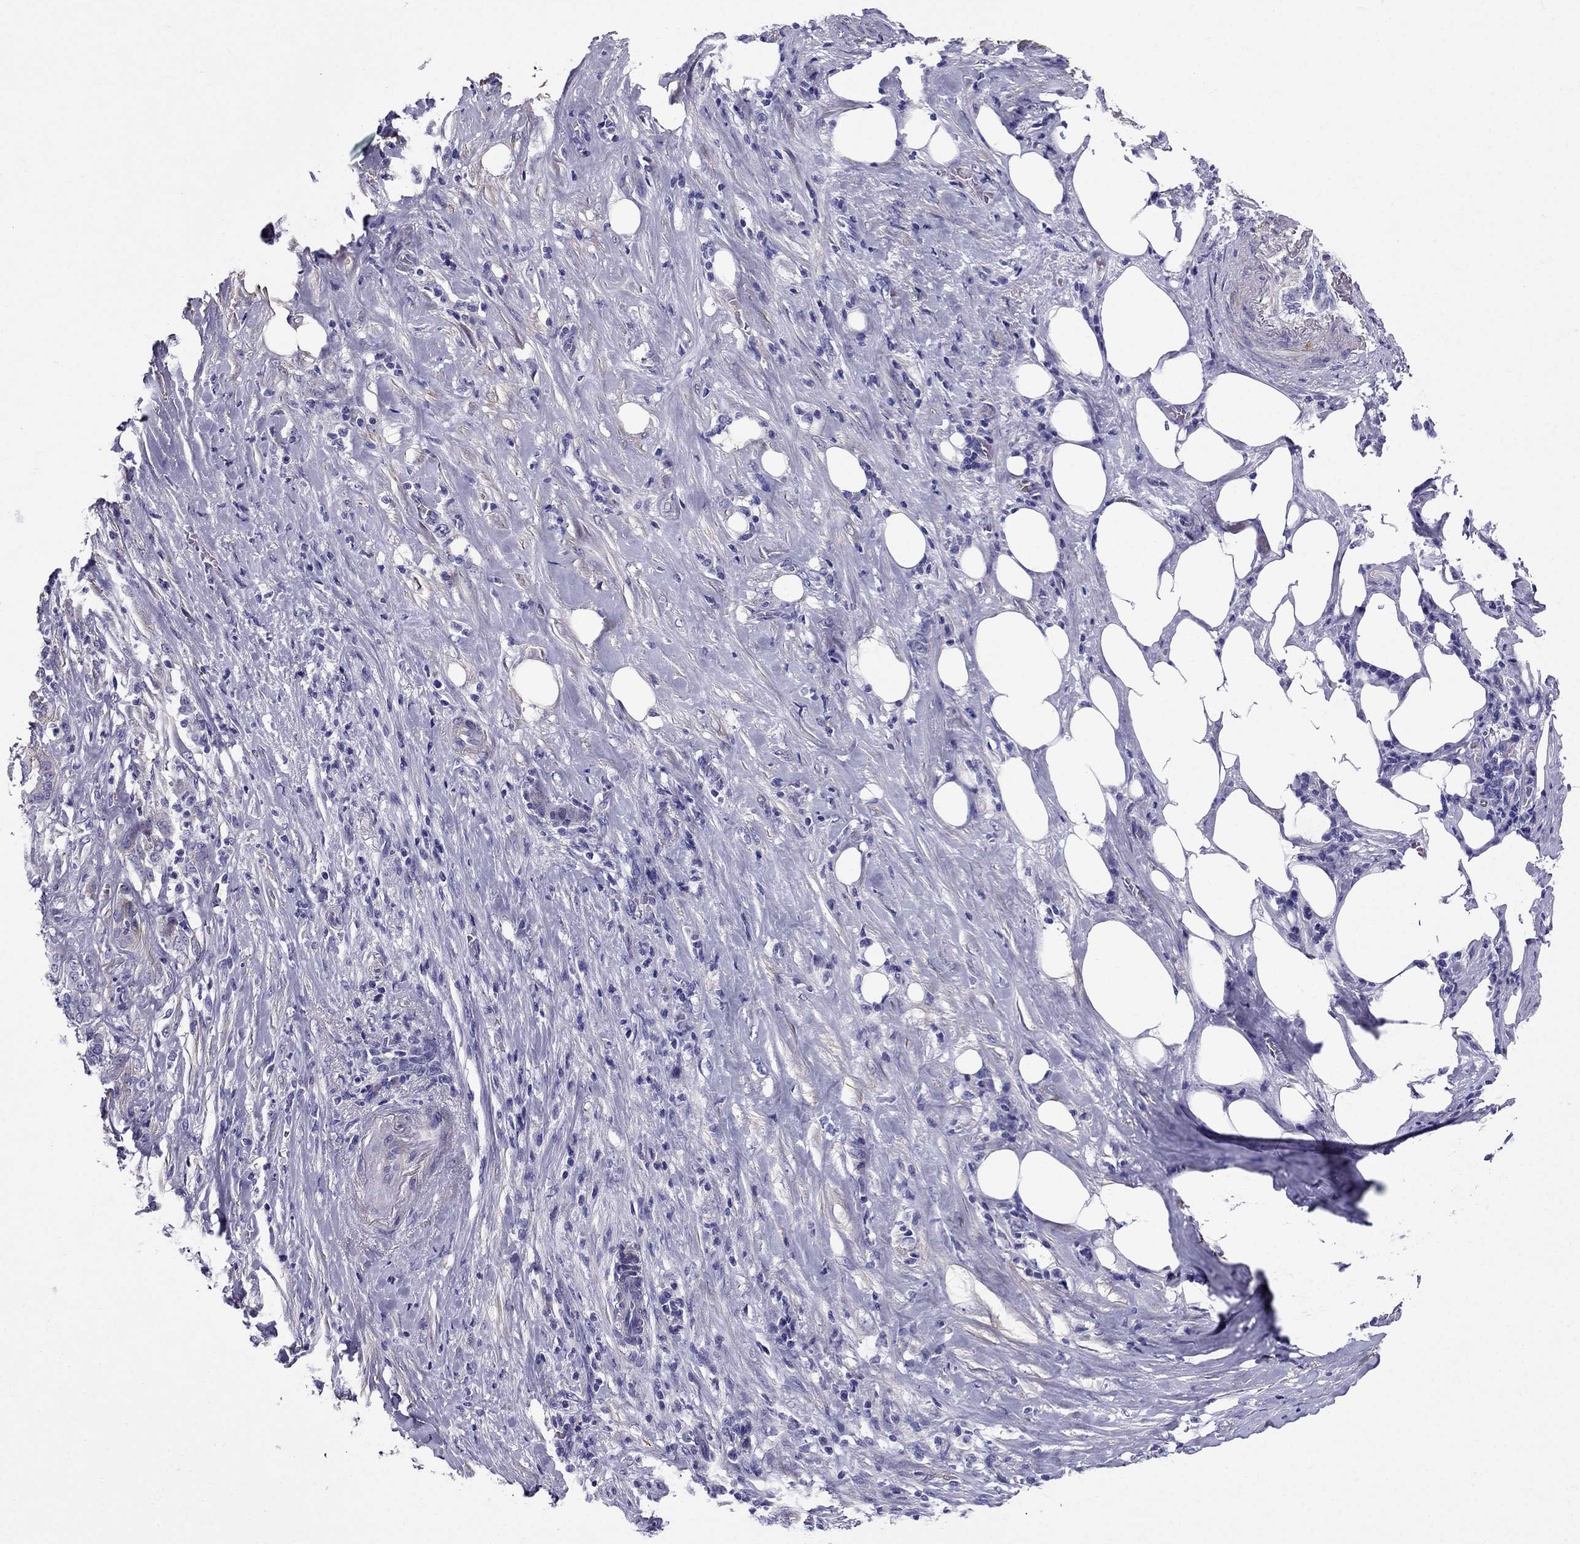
{"staining": {"intensity": "negative", "quantity": "none", "location": "none"}, "tissue": "pancreatic cancer", "cell_type": "Tumor cells", "image_type": "cancer", "snomed": [{"axis": "morphology", "description": "Adenocarcinoma, NOS"}, {"axis": "topography", "description": "Pancreas"}], "caption": "Pancreatic adenocarcinoma was stained to show a protein in brown. There is no significant positivity in tumor cells.", "gene": "GPR50", "patient": {"sex": "male", "age": 57}}